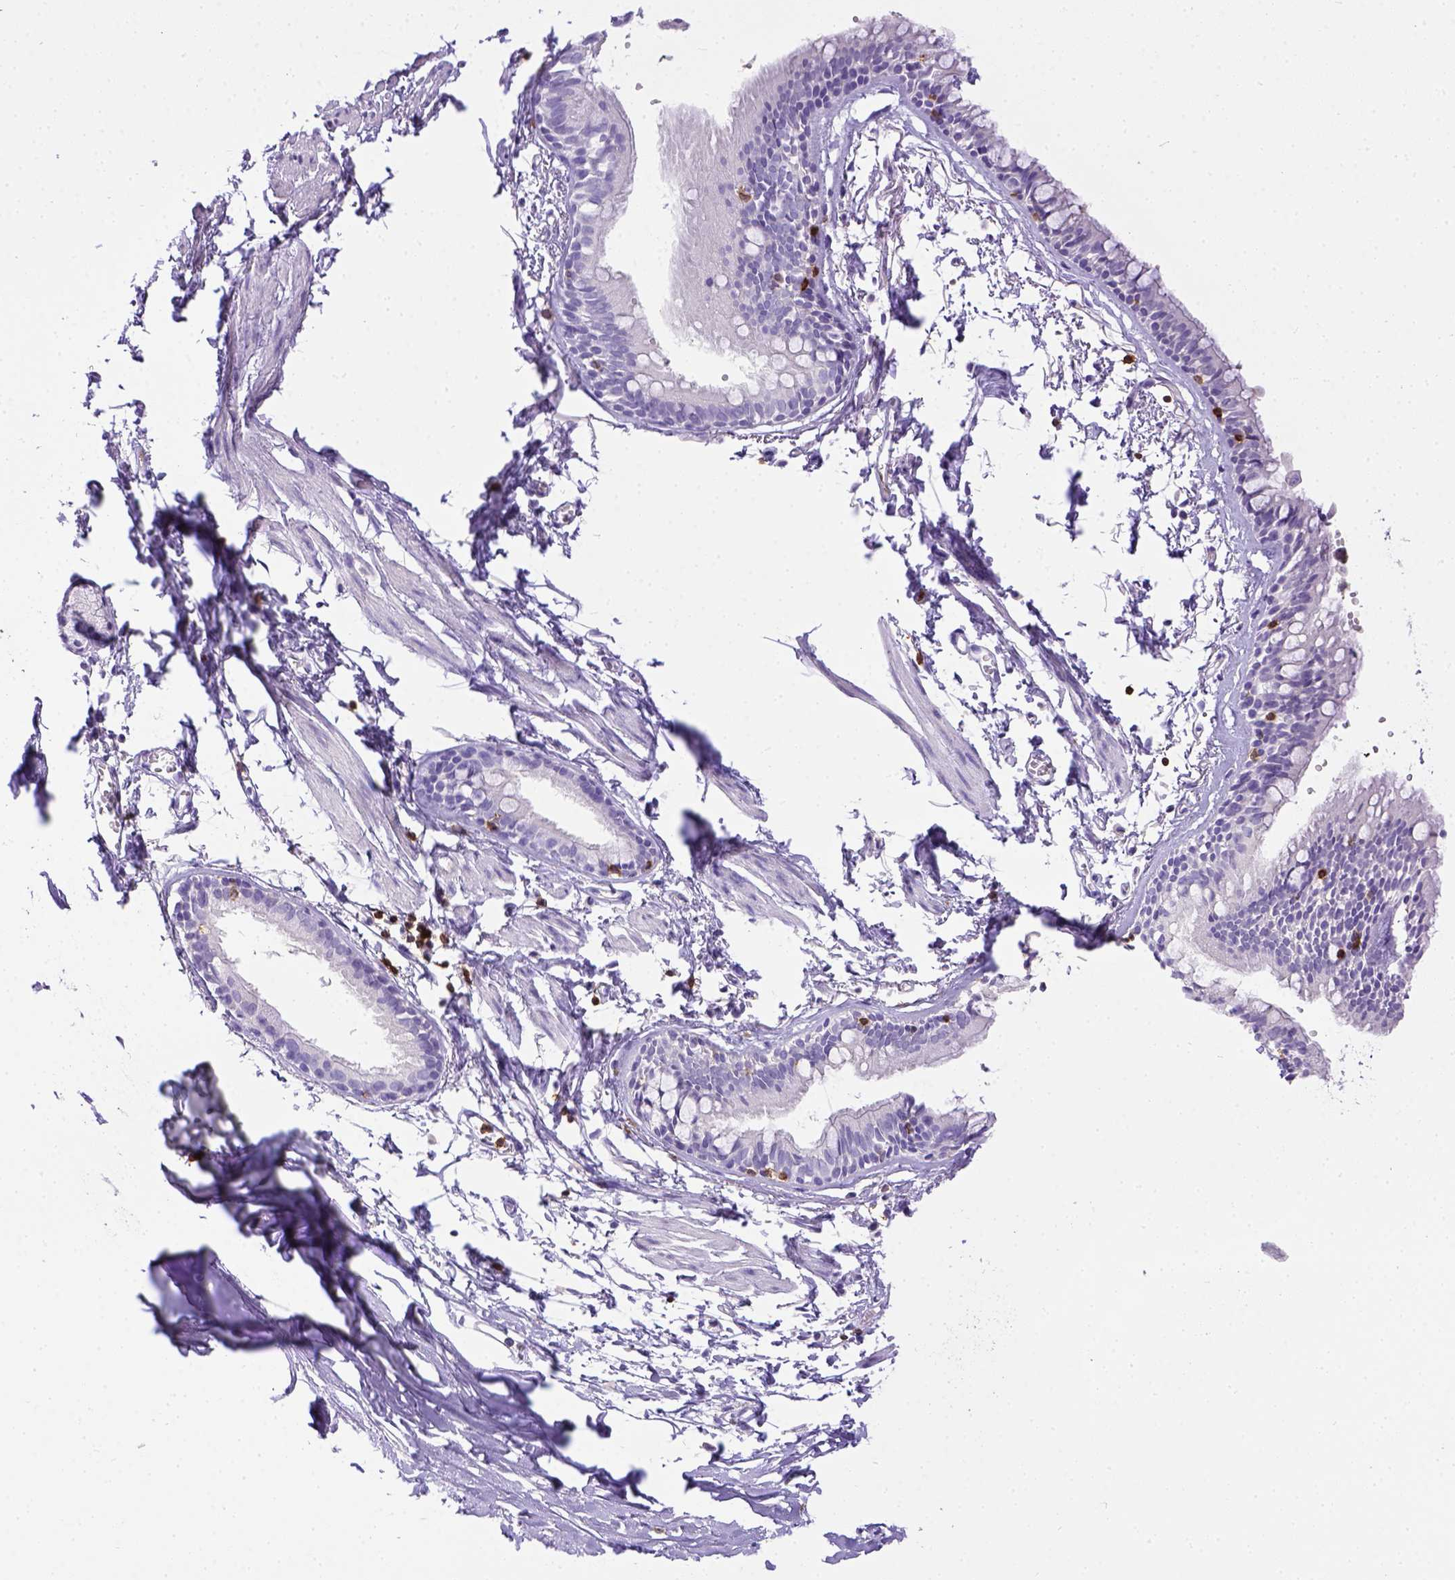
{"staining": {"intensity": "negative", "quantity": "none", "location": "none"}, "tissue": "bronchus", "cell_type": "Respiratory epithelial cells", "image_type": "normal", "snomed": [{"axis": "morphology", "description": "Normal tissue, NOS"}, {"axis": "topography", "description": "Cartilage tissue"}, {"axis": "topography", "description": "Bronchus"}], "caption": "An immunohistochemistry (IHC) micrograph of normal bronchus is shown. There is no staining in respiratory epithelial cells of bronchus. (DAB (3,3'-diaminobenzidine) immunohistochemistry (IHC) with hematoxylin counter stain).", "gene": "CD3E", "patient": {"sex": "female", "age": 59}}